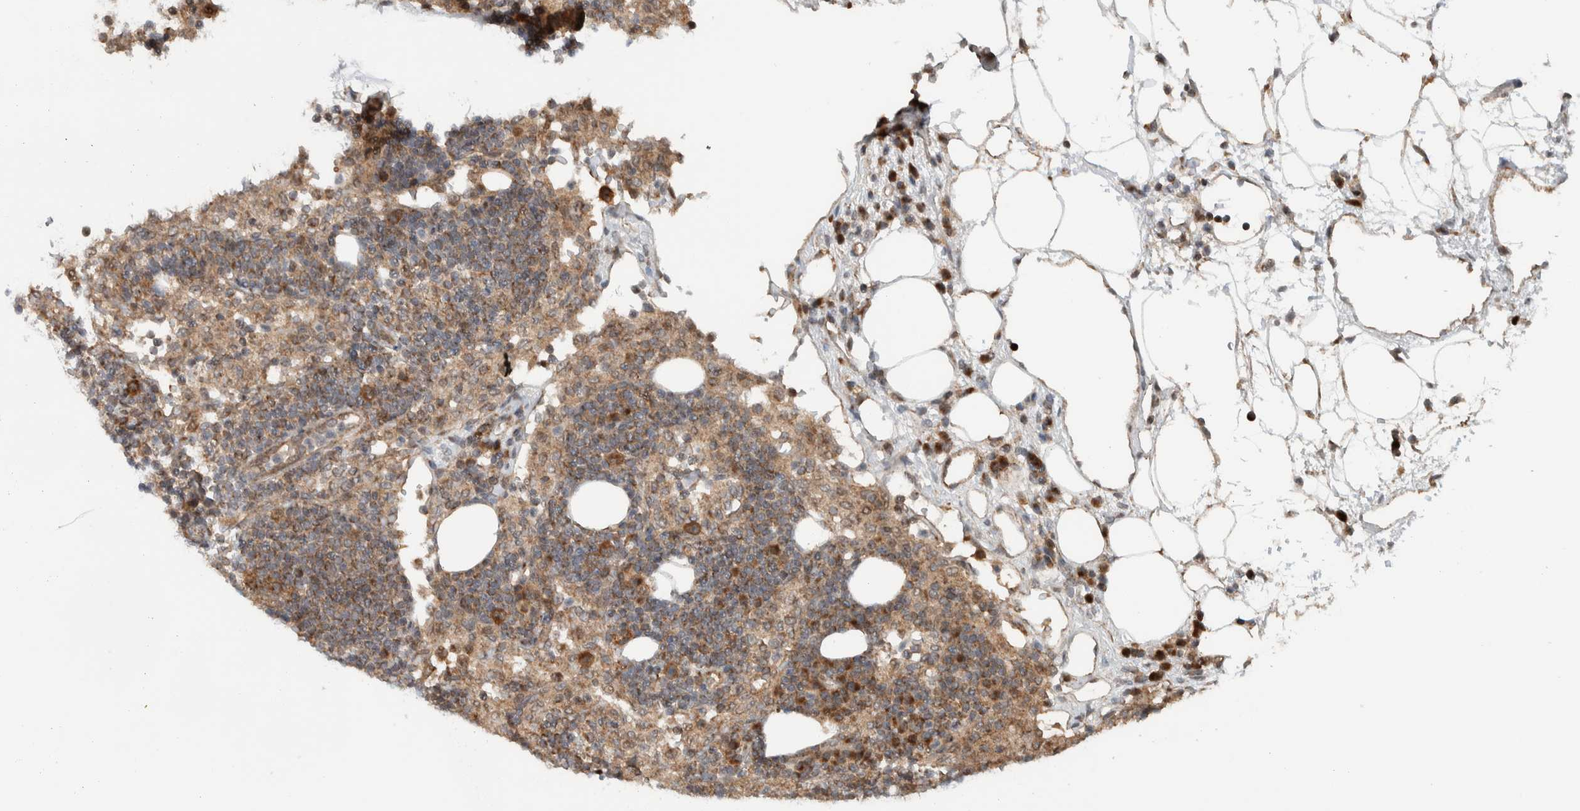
{"staining": {"intensity": "moderate", "quantity": "25%-75%", "location": "cytoplasmic/membranous"}, "tissue": "lymph node", "cell_type": "Germinal center cells", "image_type": "normal", "snomed": [{"axis": "morphology", "description": "Normal tissue, NOS"}, {"axis": "morphology", "description": "Carcinoid, malignant, NOS"}, {"axis": "topography", "description": "Lymph node"}], "caption": "Immunohistochemistry (IHC) (DAB) staining of normal human lymph node exhibits moderate cytoplasmic/membranous protein staining in approximately 25%-75% of germinal center cells. The protein is stained brown, and the nuclei are stained in blue (DAB IHC with brightfield microscopy, high magnification).", "gene": "KLHL6", "patient": {"sex": "male", "age": 47}}